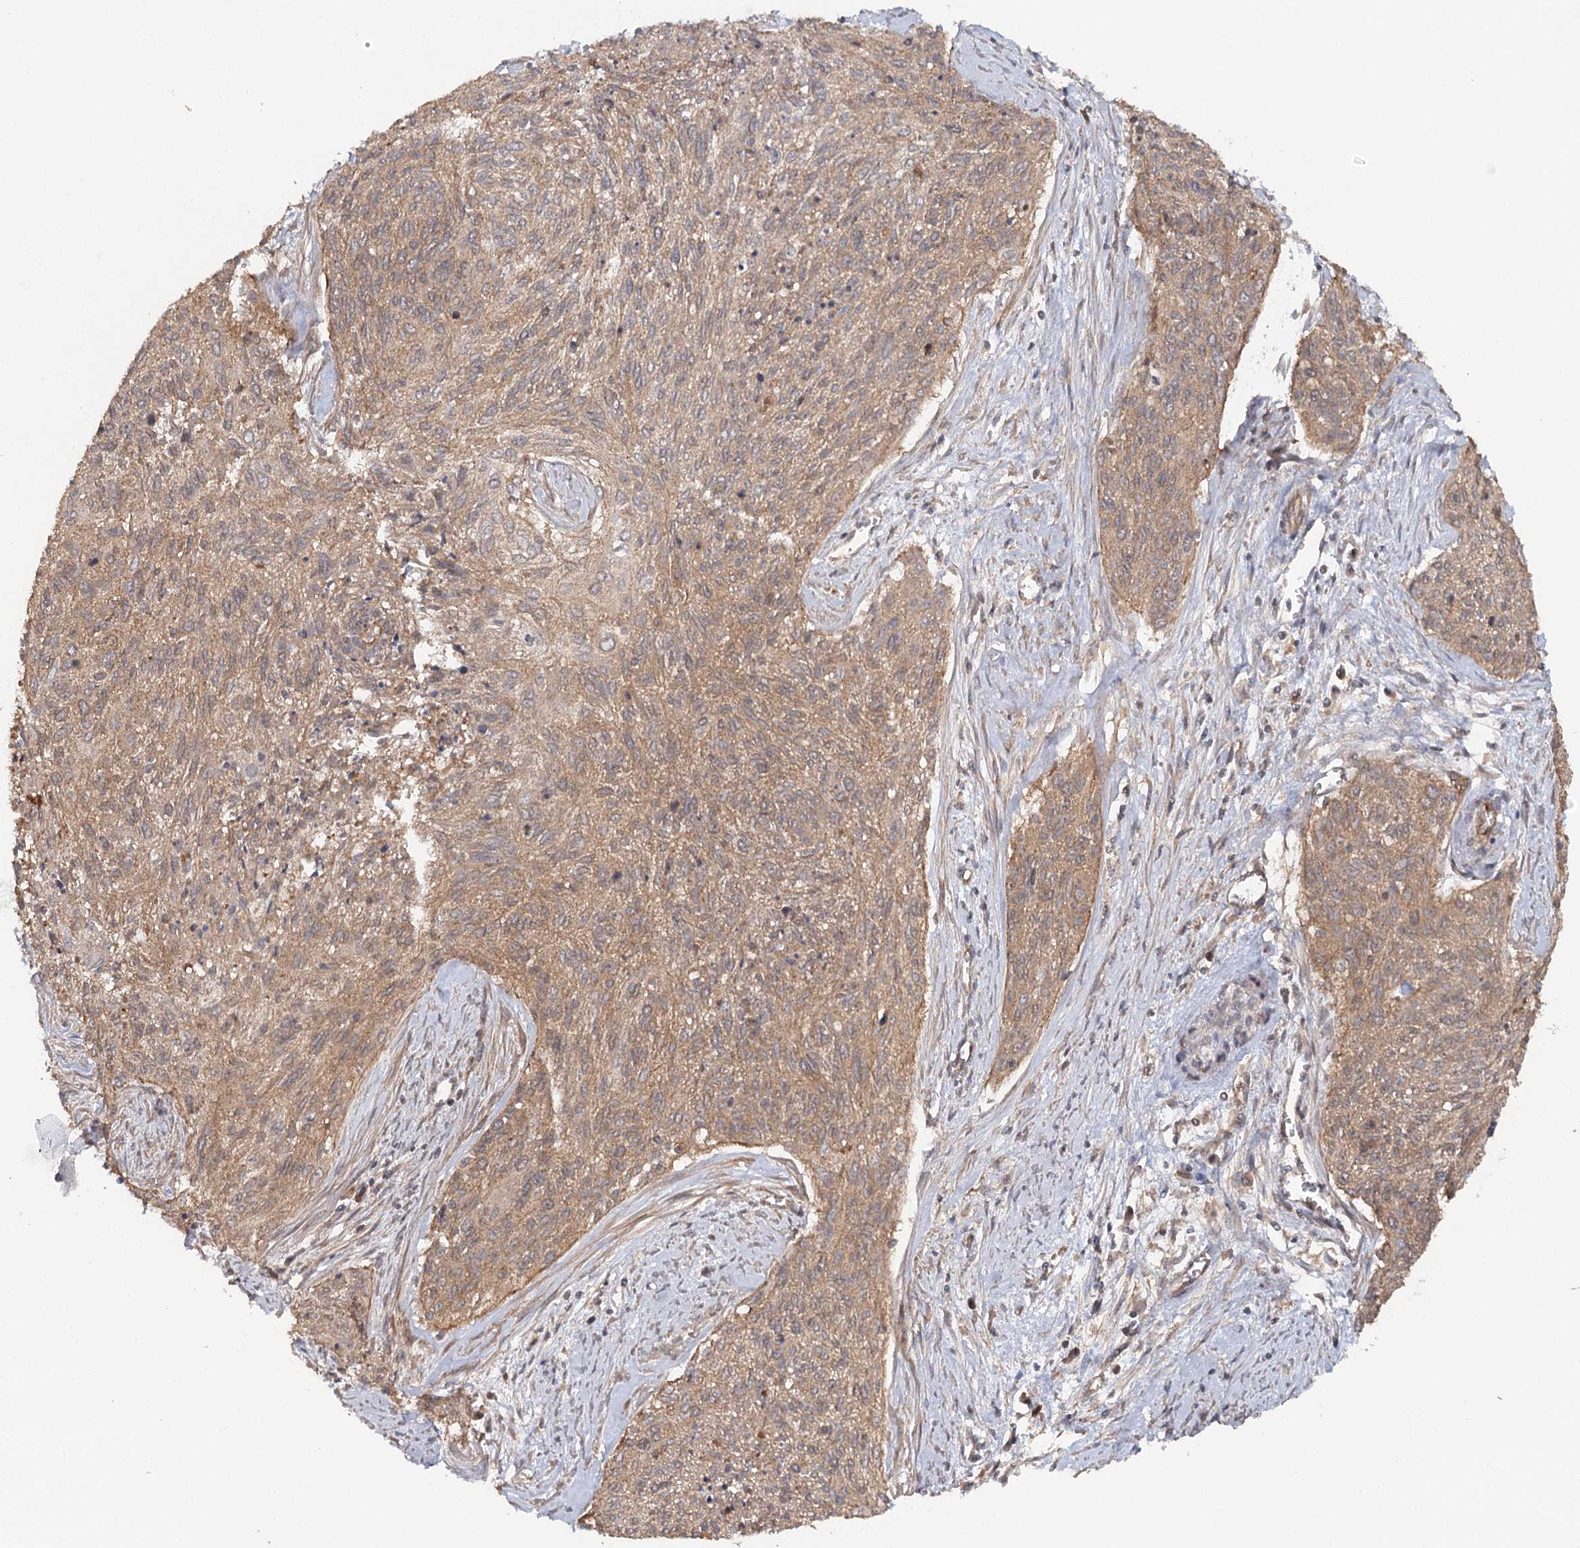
{"staining": {"intensity": "weak", "quantity": ">75%", "location": "cytoplasmic/membranous"}, "tissue": "cervical cancer", "cell_type": "Tumor cells", "image_type": "cancer", "snomed": [{"axis": "morphology", "description": "Squamous cell carcinoma, NOS"}, {"axis": "topography", "description": "Cervix"}], "caption": "About >75% of tumor cells in cervical squamous cell carcinoma display weak cytoplasmic/membranous protein expression as visualized by brown immunohistochemical staining.", "gene": "BCR", "patient": {"sex": "female", "age": 55}}